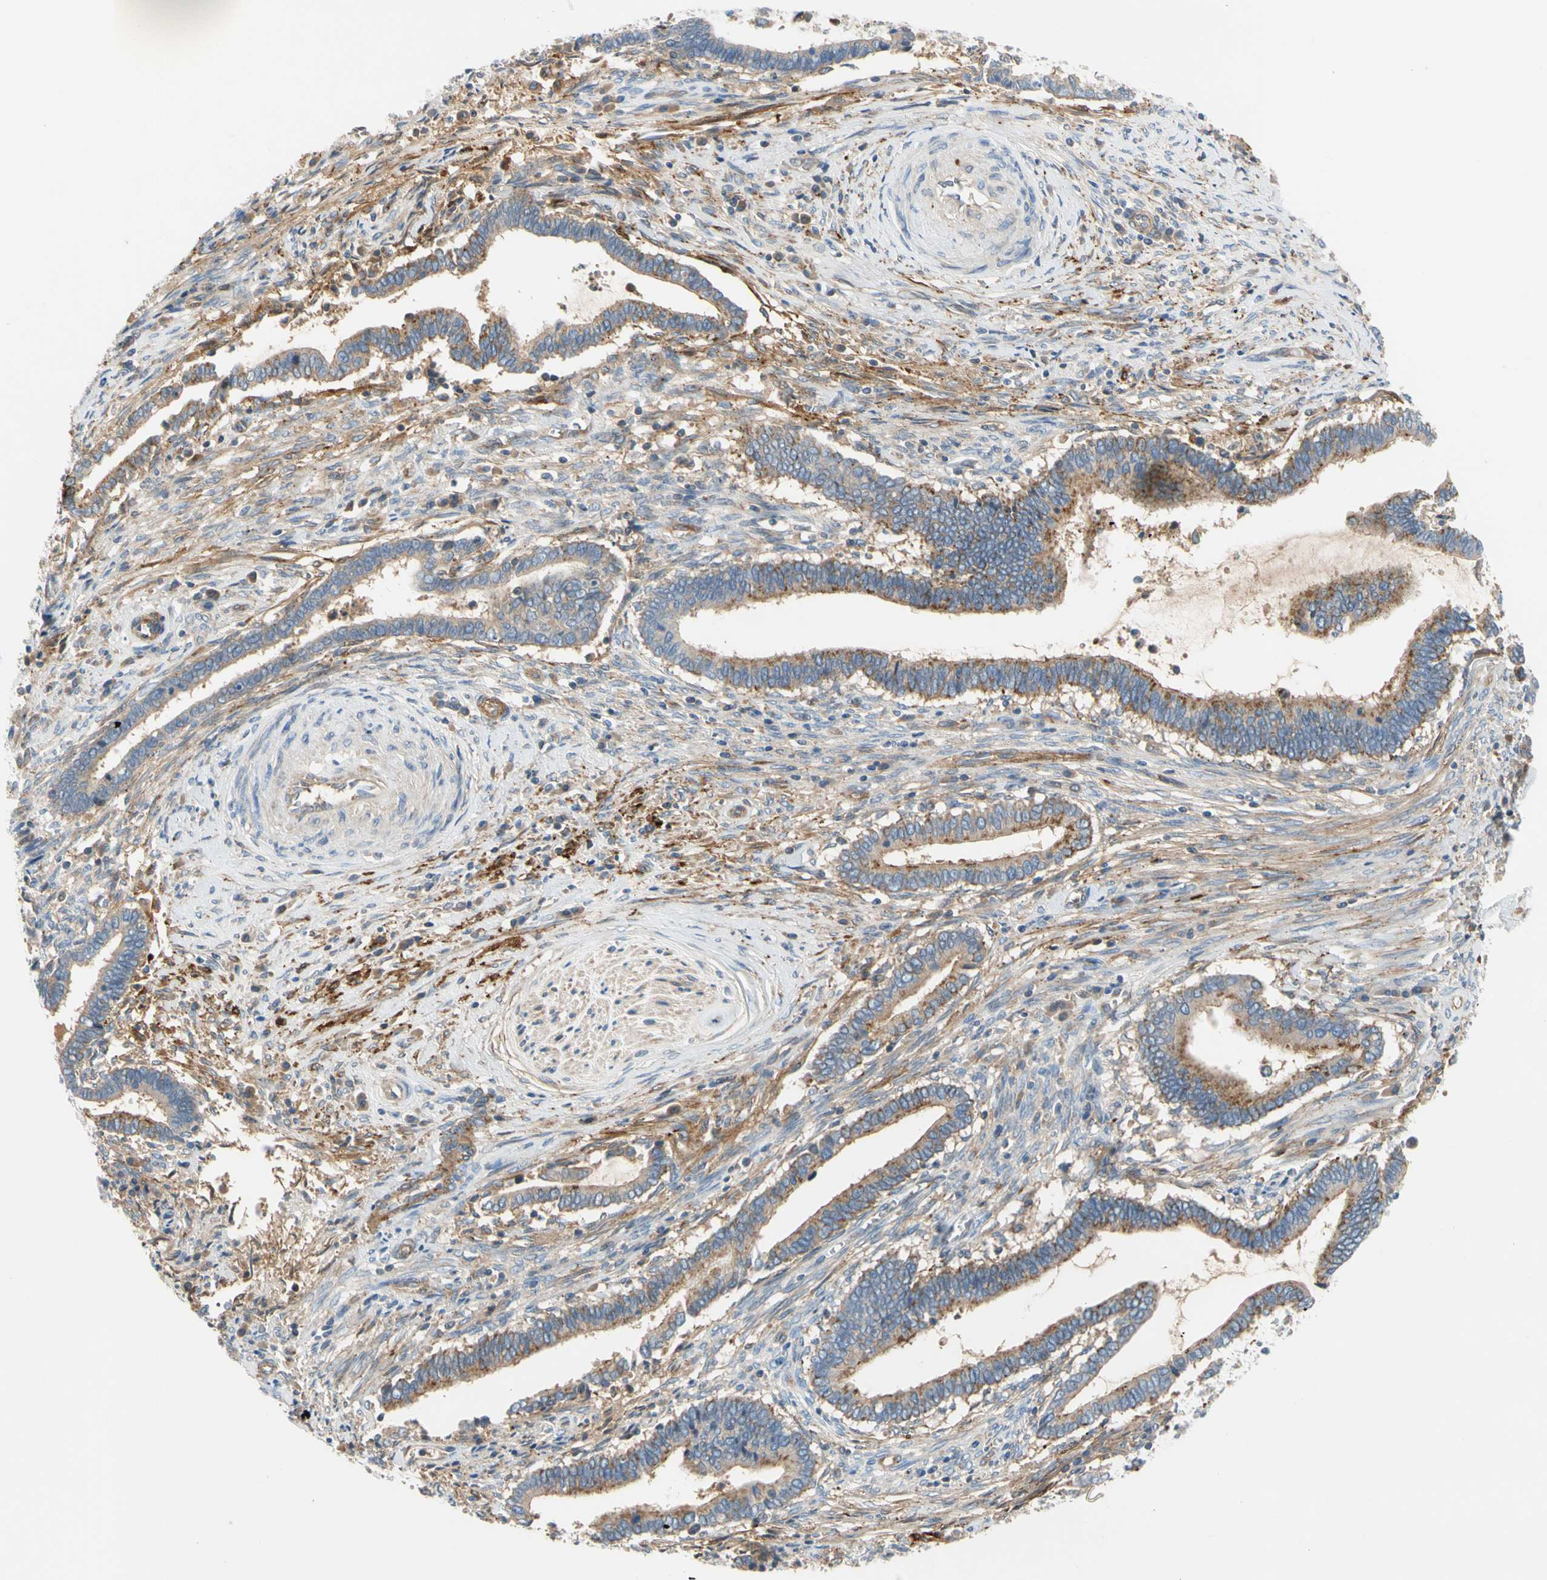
{"staining": {"intensity": "moderate", "quantity": "25%-75%", "location": "cytoplasmic/membranous"}, "tissue": "cervical cancer", "cell_type": "Tumor cells", "image_type": "cancer", "snomed": [{"axis": "morphology", "description": "Adenocarcinoma, NOS"}, {"axis": "topography", "description": "Cervix"}], "caption": "Cervical adenocarcinoma stained with immunohistochemistry (IHC) displays moderate cytoplasmic/membranous positivity in approximately 25%-75% of tumor cells.", "gene": "ENTREP3", "patient": {"sex": "female", "age": 44}}